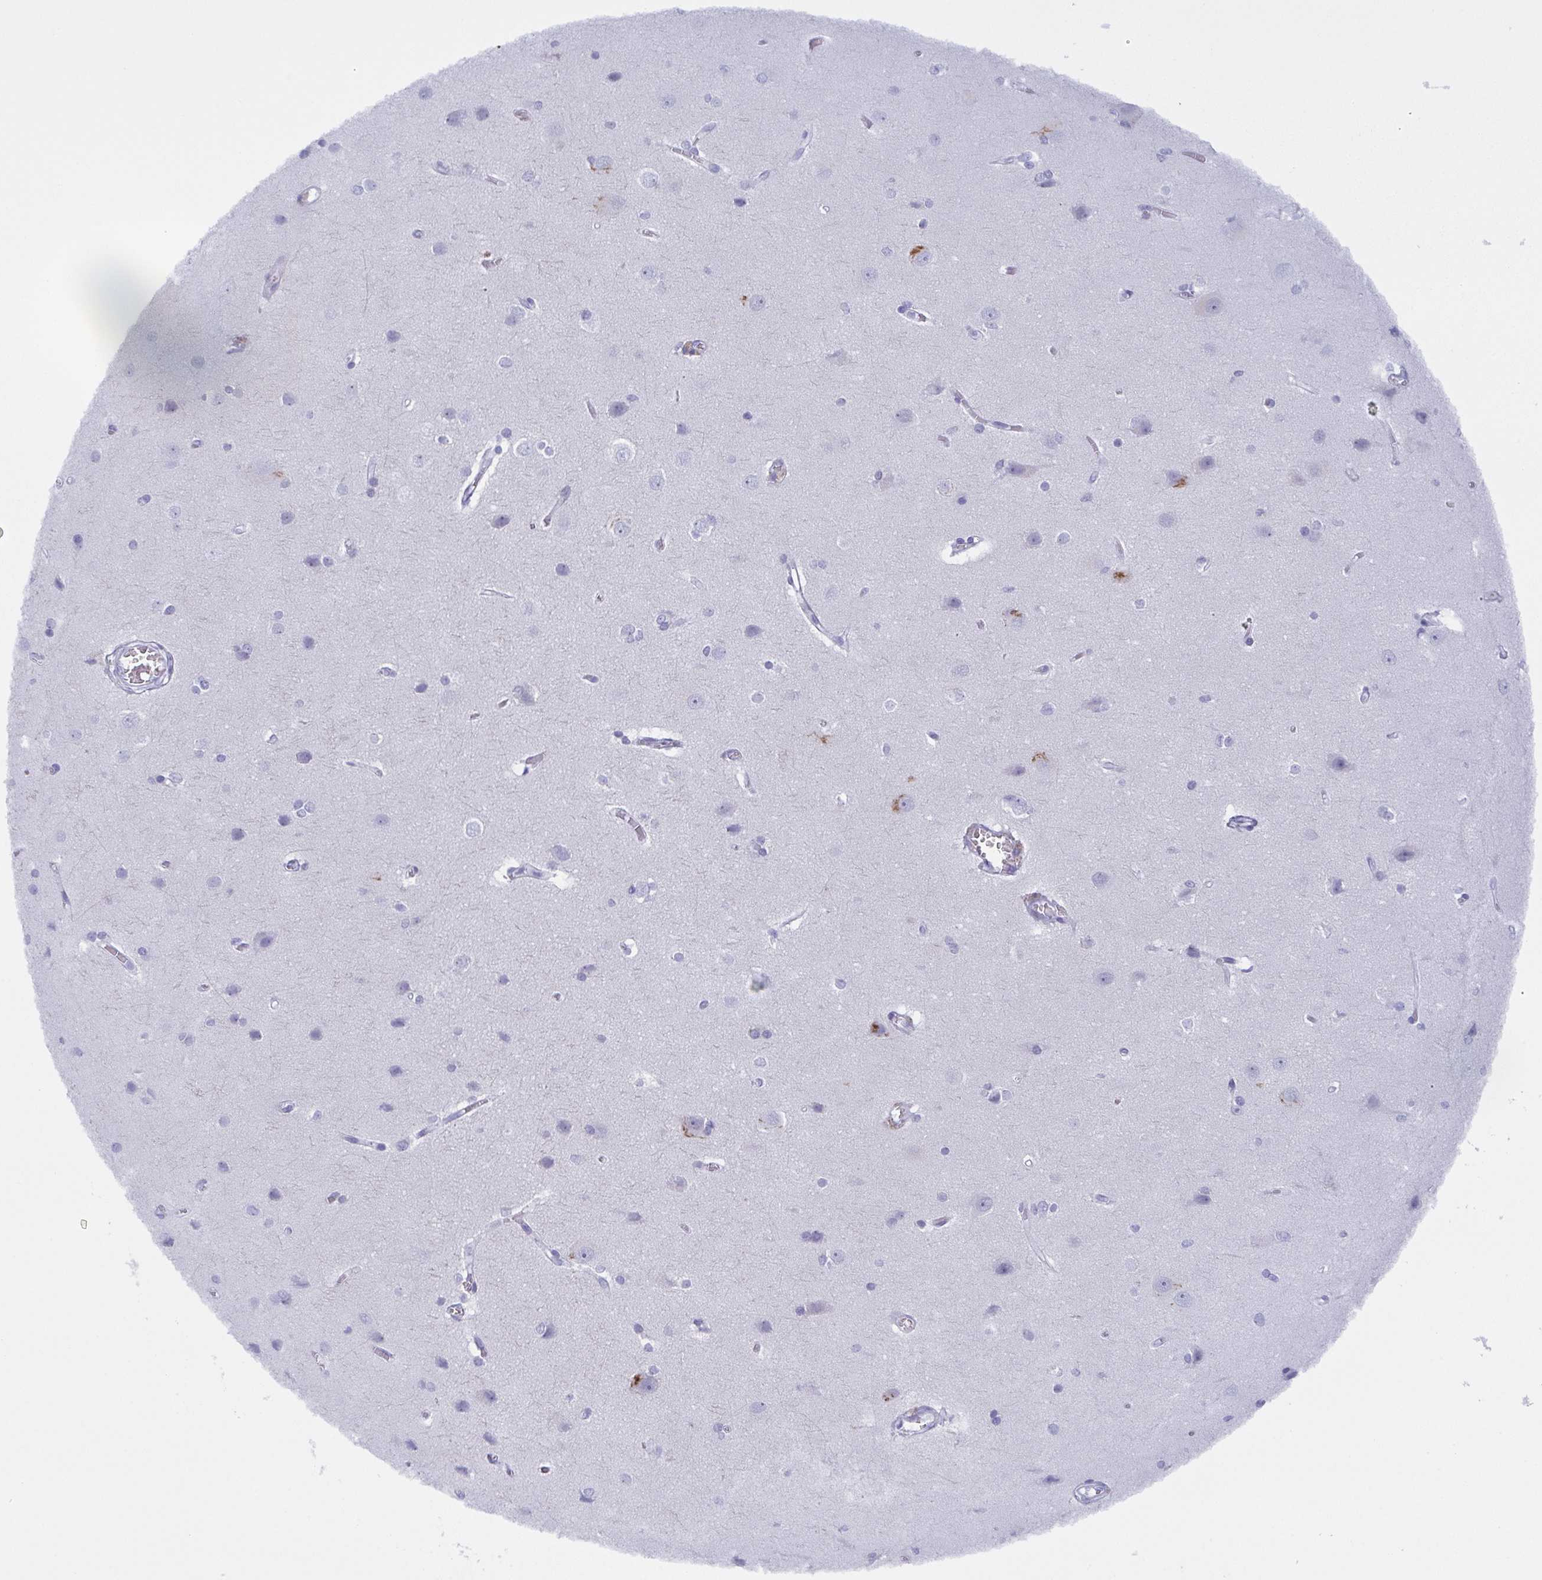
{"staining": {"intensity": "negative", "quantity": "none", "location": "none"}, "tissue": "cerebral cortex", "cell_type": "Endothelial cells", "image_type": "normal", "snomed": [{"axis": "morphology", "description": "Normal tissue, NOS"}, {"axis": "topography", "description": "Cerebral cortex"}], "caption": "IHC photomicrograph of normal cerebral cortex: human cerebral cortex stained with DAB (3,3'-diaminobenzidine) reveals no significant protein positivity in endothelial cells.", "gene": "SLC36A2", "patient": {"sex": "male", "age": 37}}